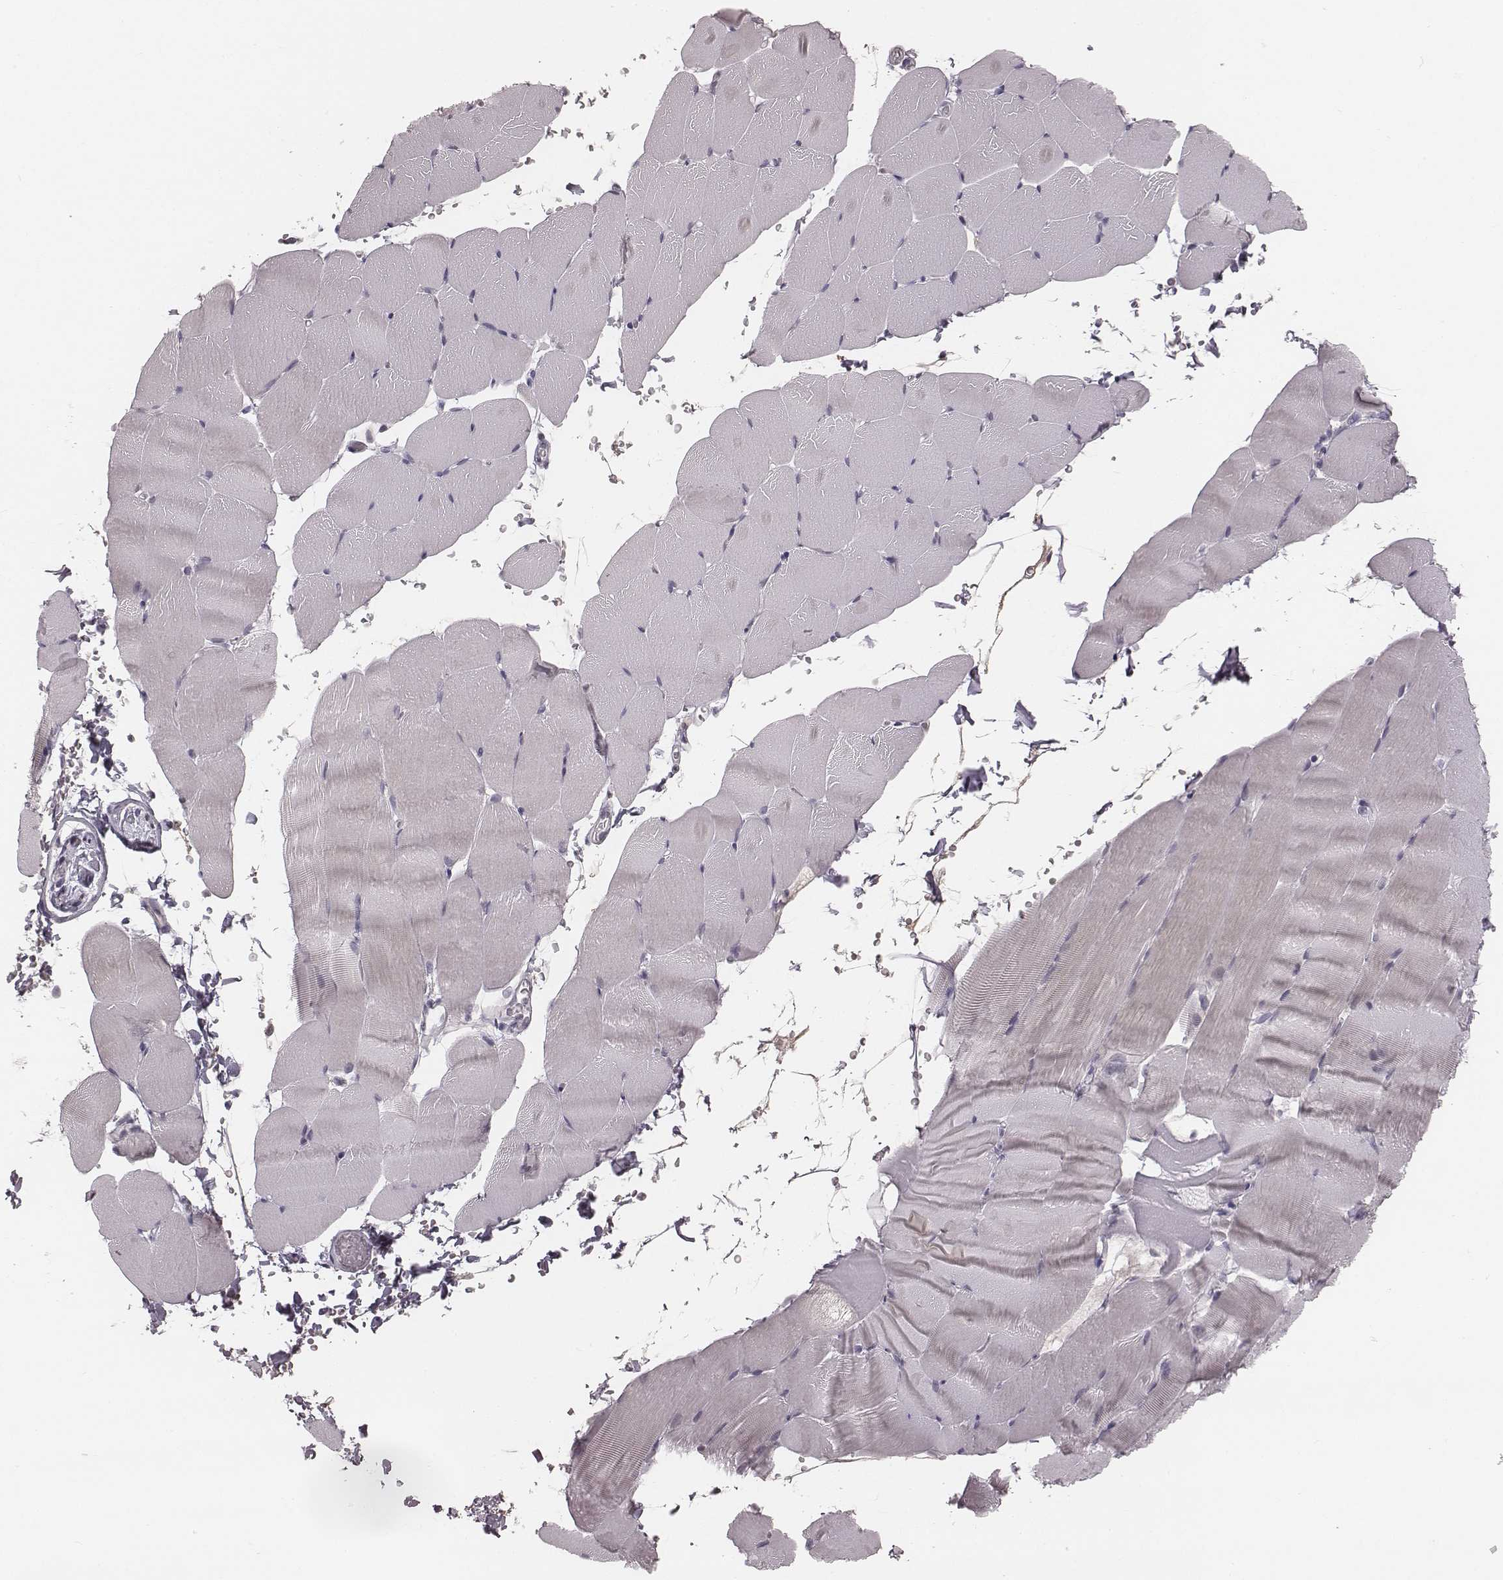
{"staining": {"intensity": "negative", "quantity": "none", "location": "none"}, "tissue": "skeletal muscle", "cell_type": "Myocytes", "image_type": "normal", "snomed": [{"axis": "morphology", "description": "Normal tissue, NOS"}, {"axis": "topography", "description": "Skeletal muscle"}], "caption": "Immunohistochemistry (IHC) of unremarkable human skeletal muscle shows no staining in myocytes. (Stains: DAB immunohistochemistry with hematoxylin counter stain, Microscopy: brightfield microscopy at high magnification).", "gene": "IQCG", "patient": {"sex": "female", "age": 37}}